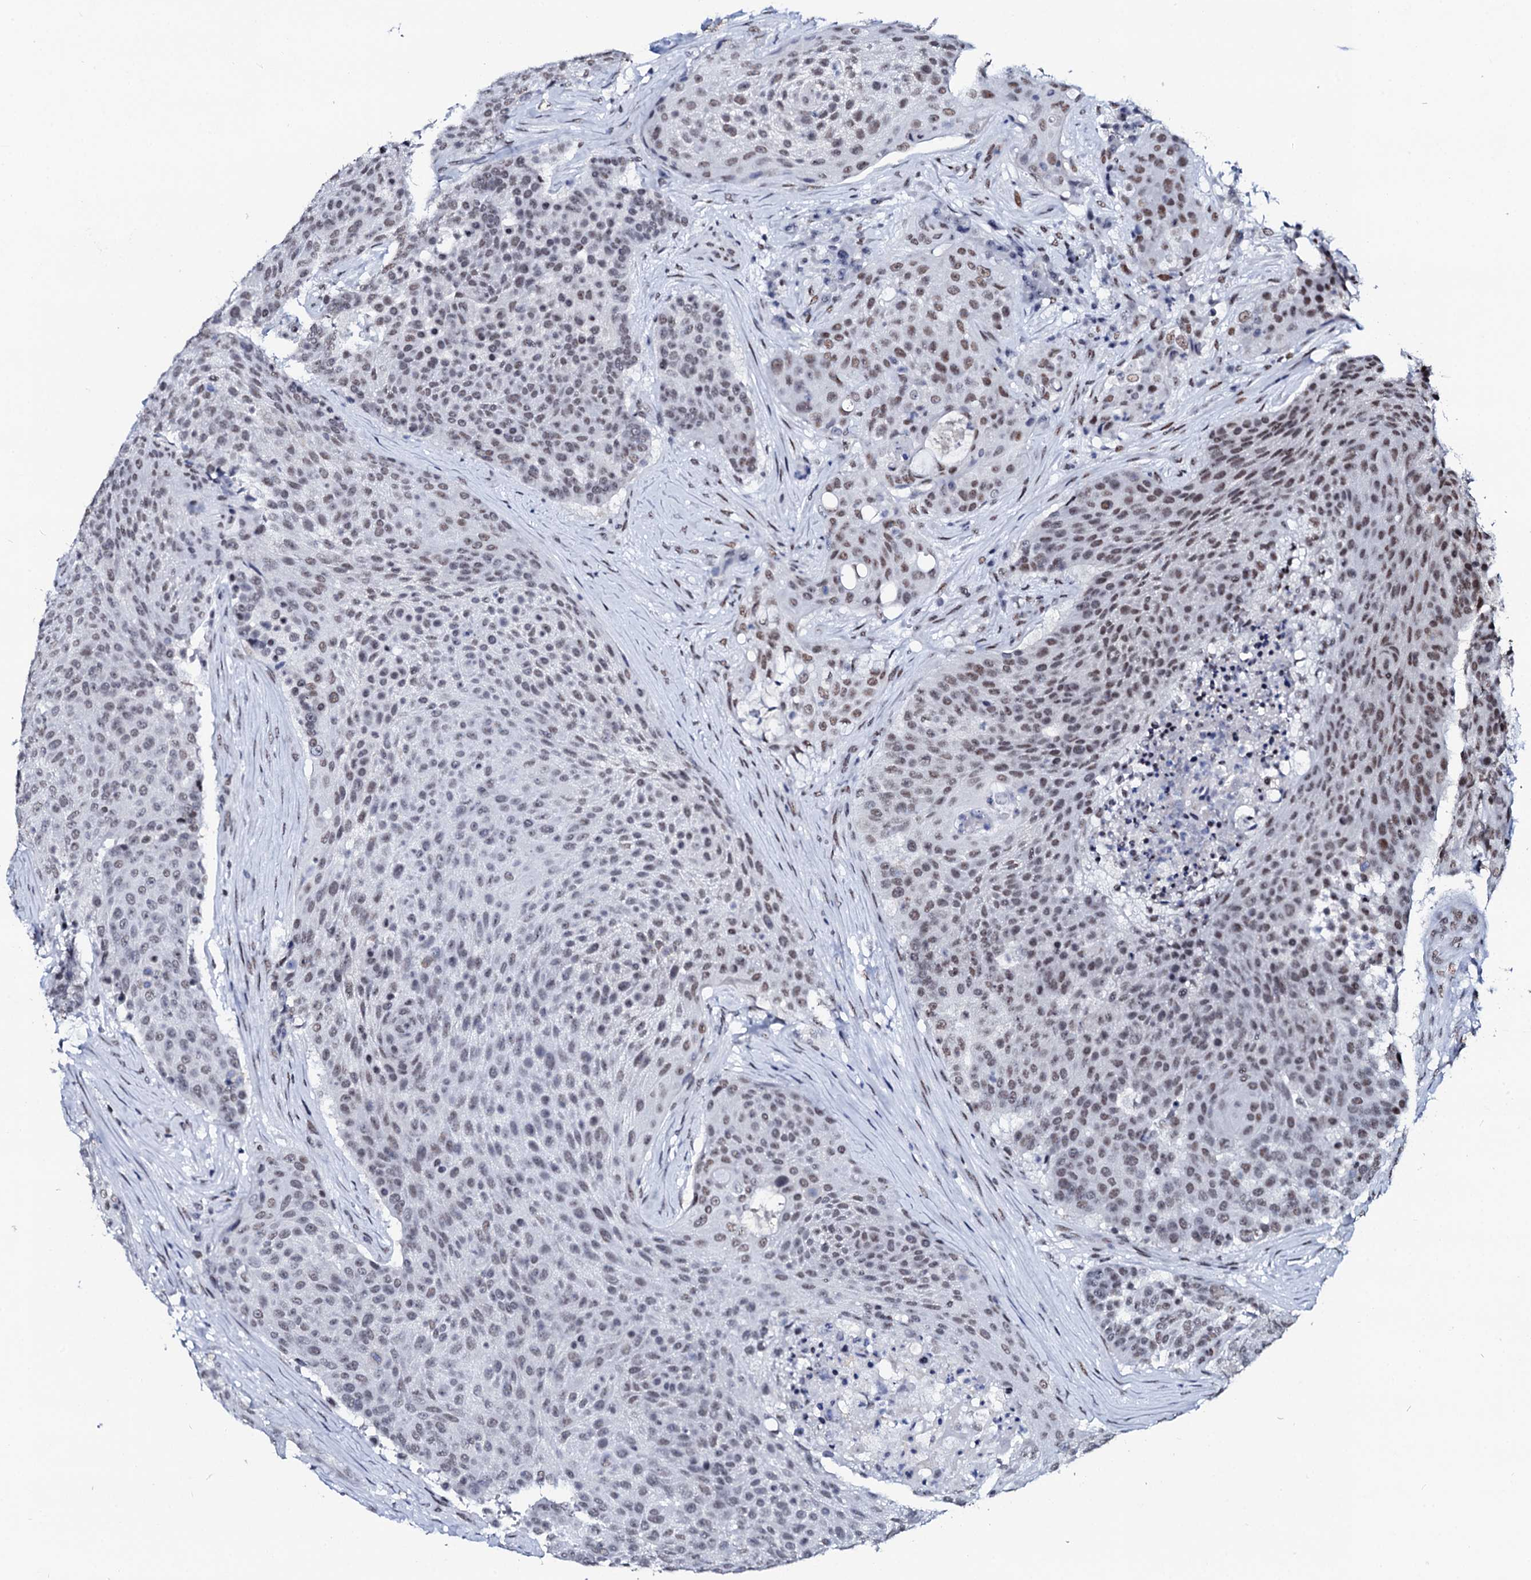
{"staining": {"intensity": "weak", "quantity": "25%-75%", "location": "cytoplasmic/membranous"}, "tissue": "urothelial cancer", "cell_type": "Tumor cells", "image_type": "cancer", "snomed": [{"axis": "morphology", "description": "Urothelial carcinoma, High grade"}, {"axis": "topography", "description": "Urinary bladder"}], "caption": "Weak cytoplasmic/membranous expression is appreciated in about 25%-75% of tumor cells in high-grade urothelial carcinoma. (DAB IHC, brown staining for protein, blue staining for nuclei).", "gene": "SPATA19", "patient": {"sex": "female", "age": 63}}